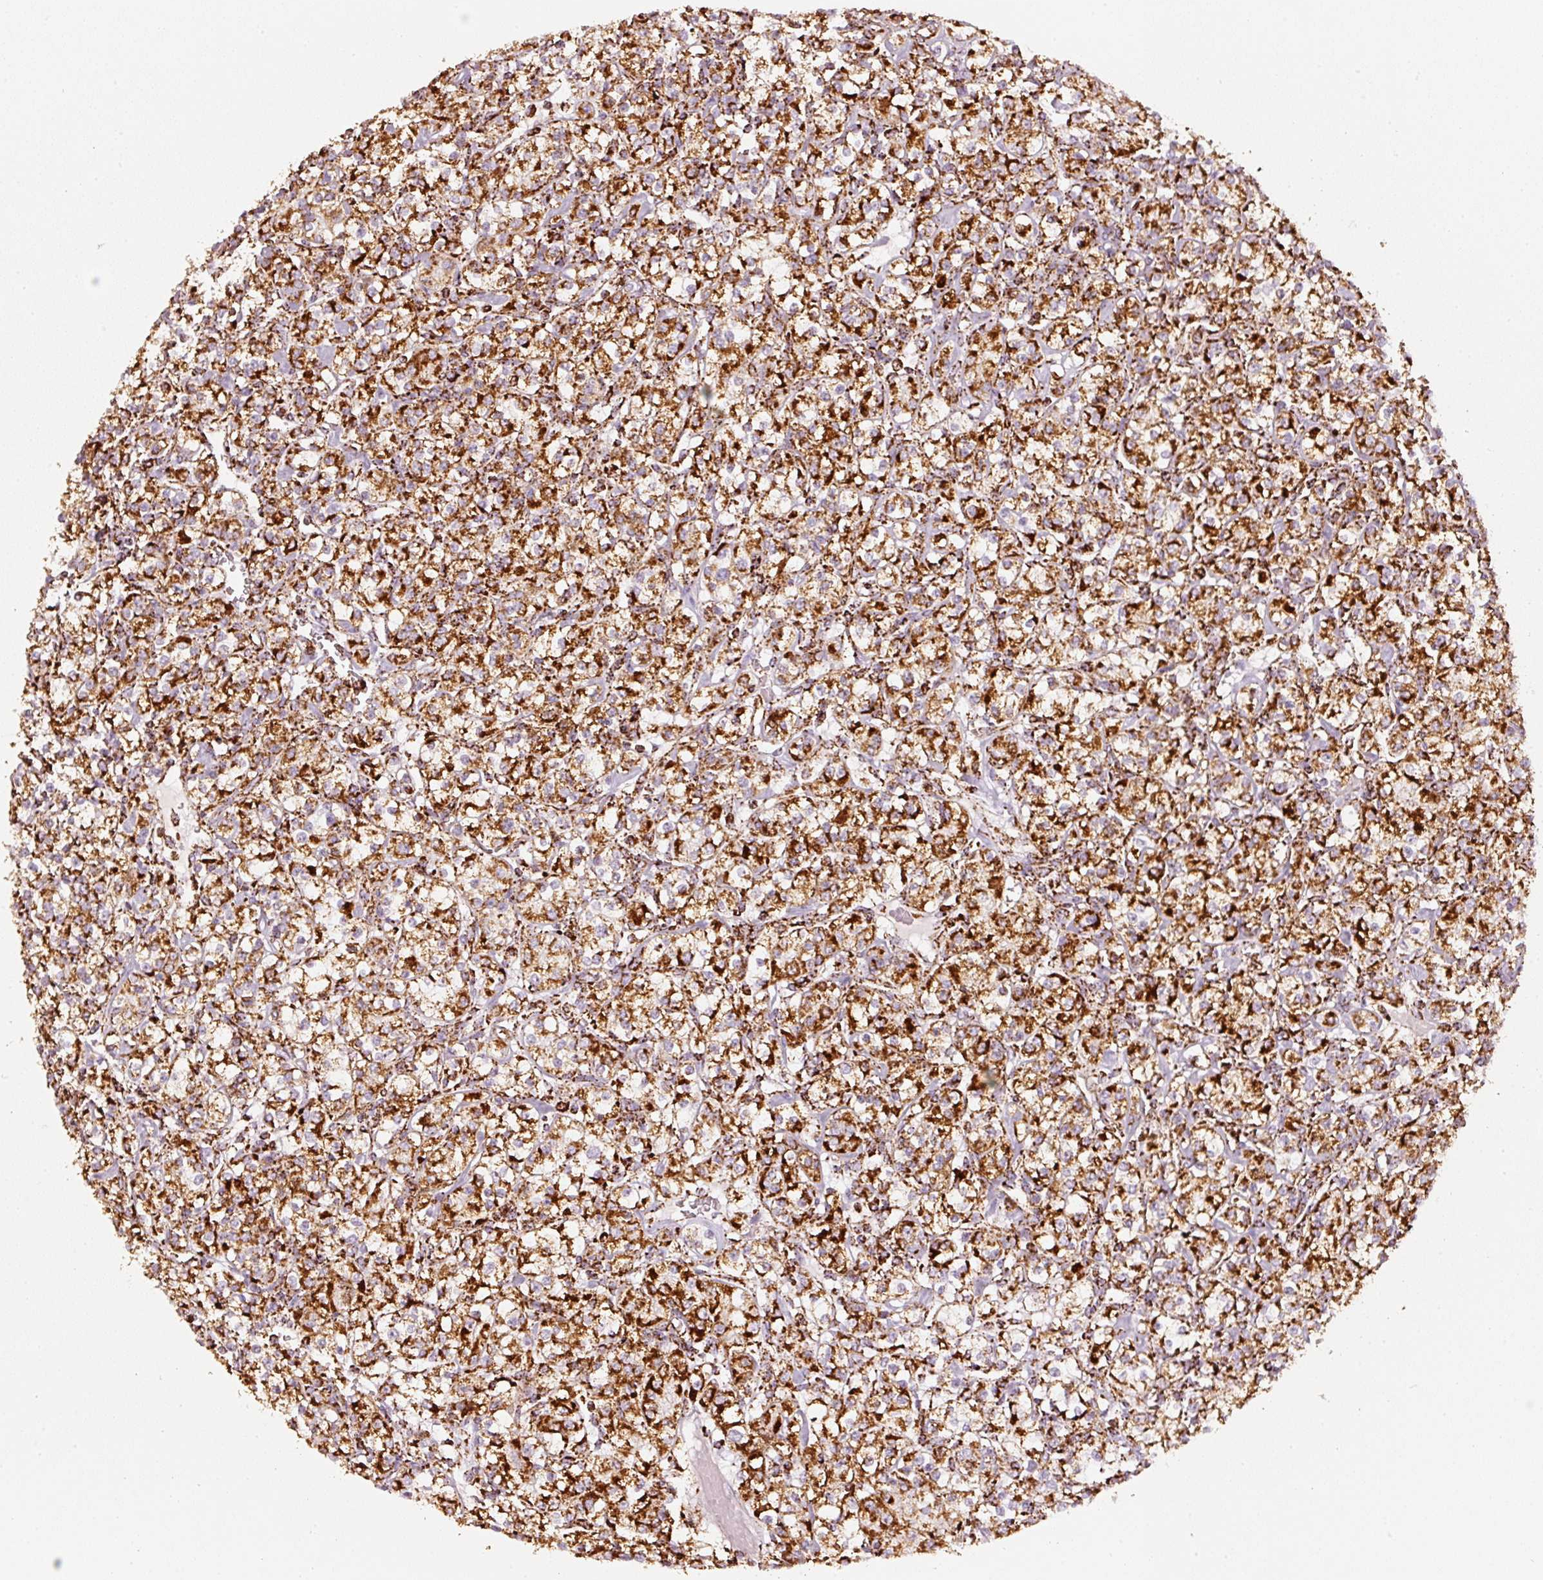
{"staining": {"intensity": "strong", "quantity": ">75%", "location": "cytoplasmic/membranous"}, "tissue": "renal cancer", "cell_type": "Tumor cells", "image_type": "cancer", "snomed": [{"axis": "morphology", "description": "Adenocarcinoma, NOS"}, {"axis": "topography", "description": "Kidney"}], "caption": "IHC of renal adenocarcinoma displays high levels of strong cytoplasmic/membranous staining in about >75% of tumor cells.", "gene": "UQCRC1", "patient": {"sex": "male", "age": 77}}